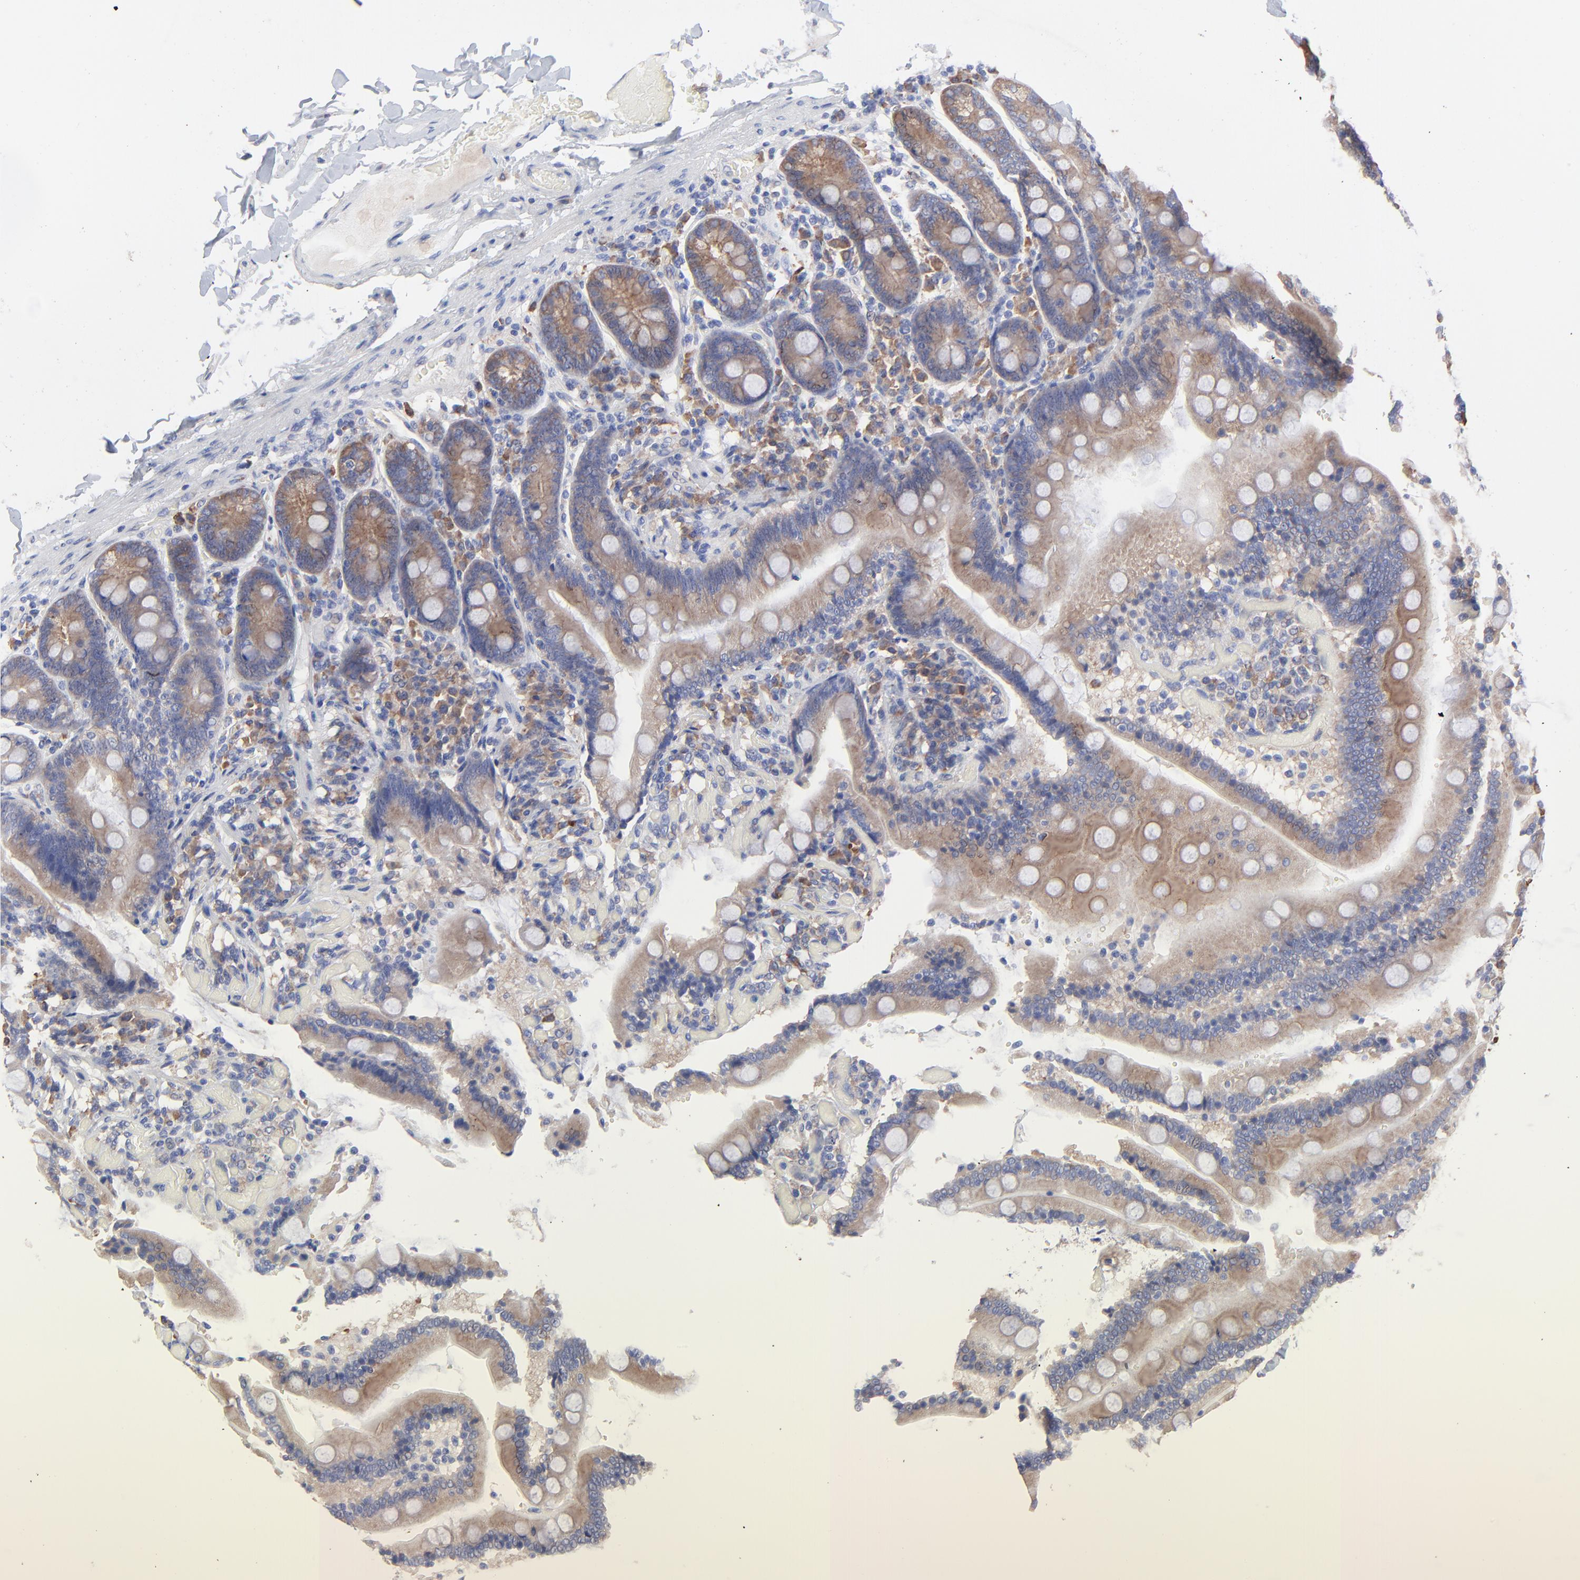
{"staining": {"intensity": "moderate", "quantity": ">75%", "location": "cytoplasmic/membranous"}, "tissue": "duodenum", "cell_type": "Glandular cells", "image_type": "normal", "snomed": [{"axis": "morphology", "description": "Normal tissue, NOS"}, {"axis": "topography", "description": "Duodenum"}], "caption": "Protein staining shows moderate cytoplasmic/membranous expression in approximately >75% of glandular cells in unremarkable duodenum.", "gene": "PPFIBP2", "patient": {"sex": "male", "age": 66}}